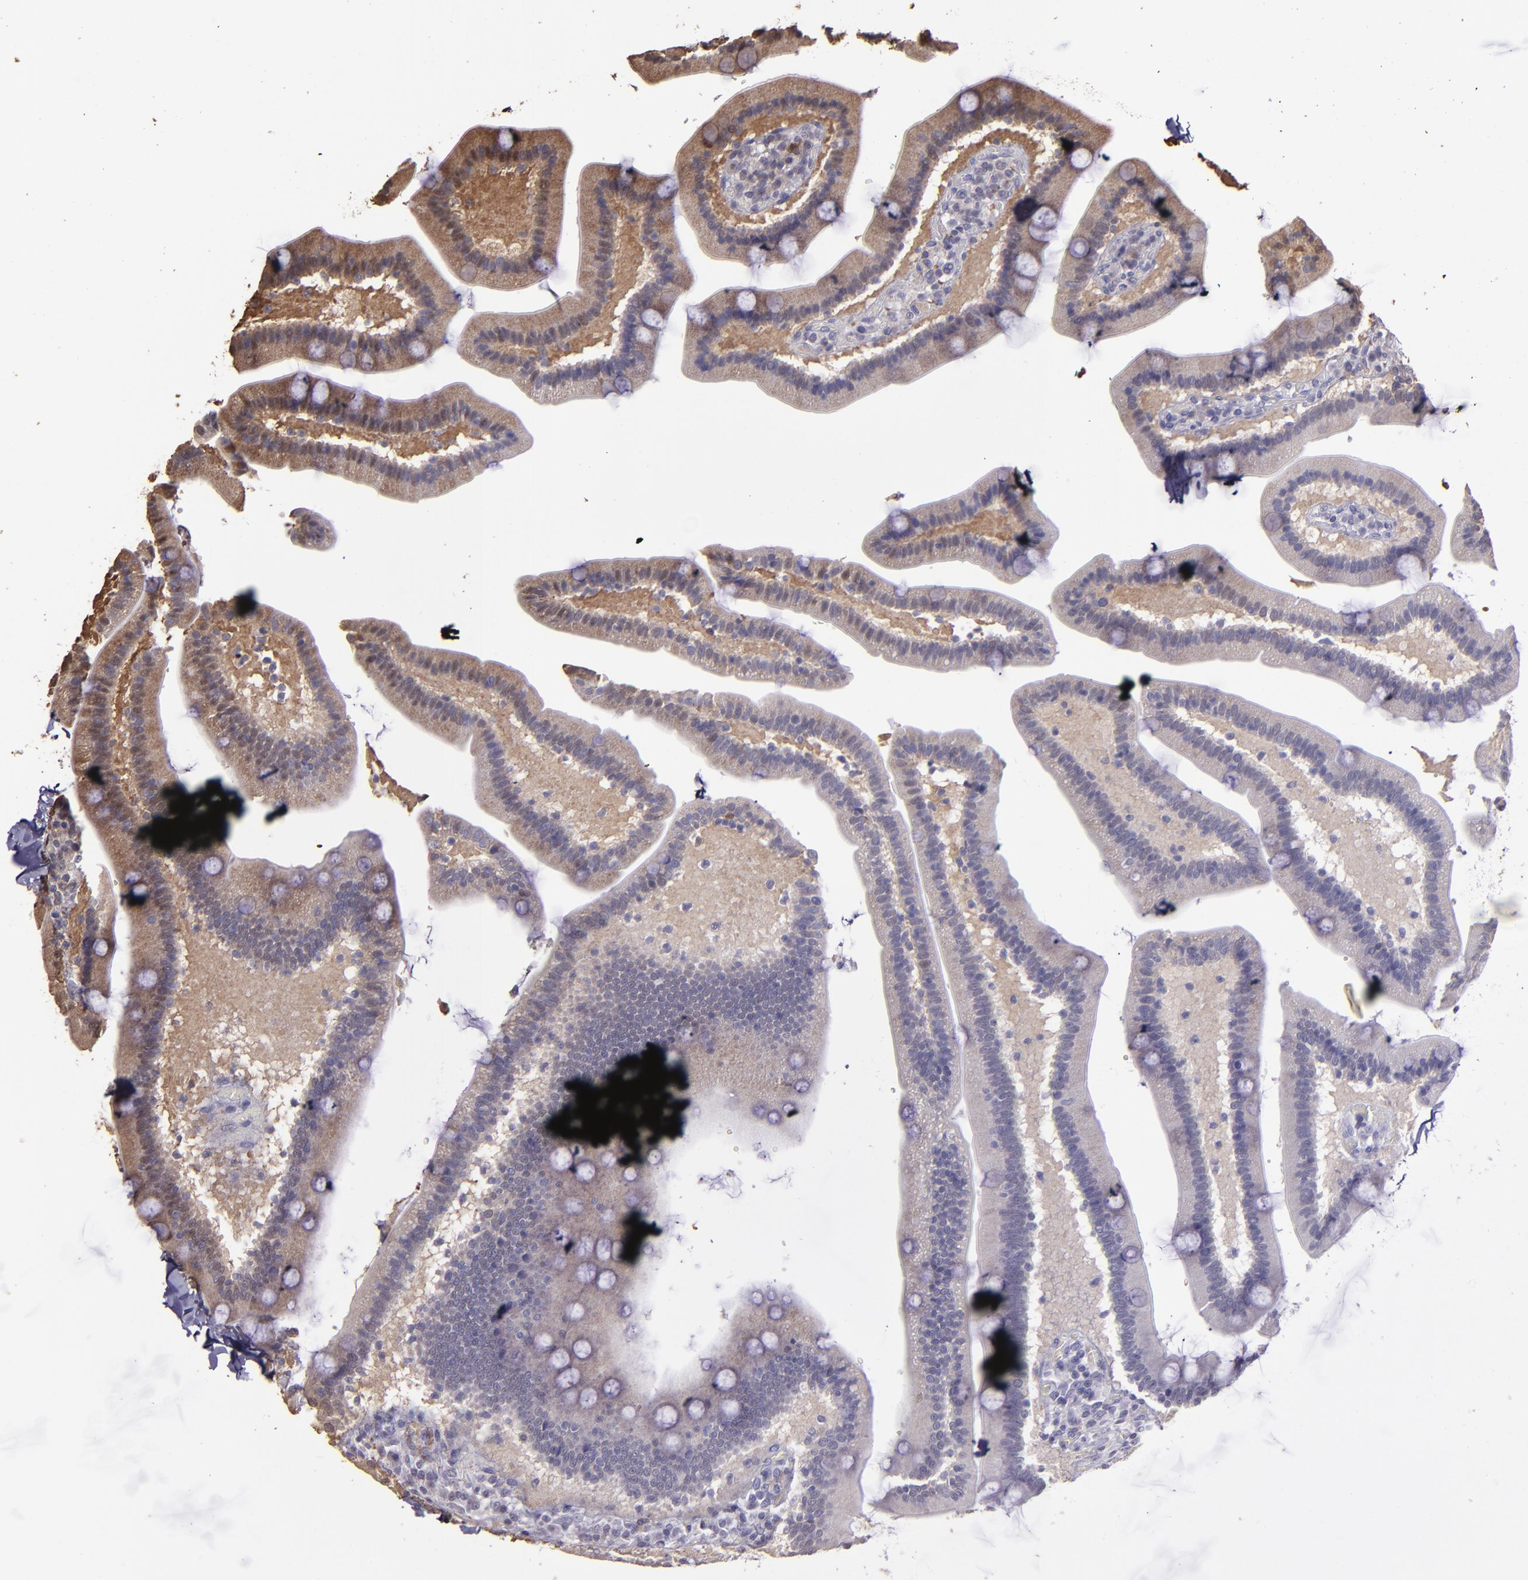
{"staining": {"intensity": "weak", "quantity": "25%-75%", "location": "cytoplasmic/membranous"}, "tissue": "duodenum", "cell_type": "Glandular cells", "image_type": "normal", "snomed": [{"axis": "morphology", "description": "Normal tissue, NOS"}, {"axis": "topography", "description": "Duodenum"}], "caption": "A brown stain labels weak cytoplasmic/membranous expression of a protein in glandular cells of benign human duodenum.", "gene": "SERPINF2", "patient": {"sex": "male", "age": 66}}